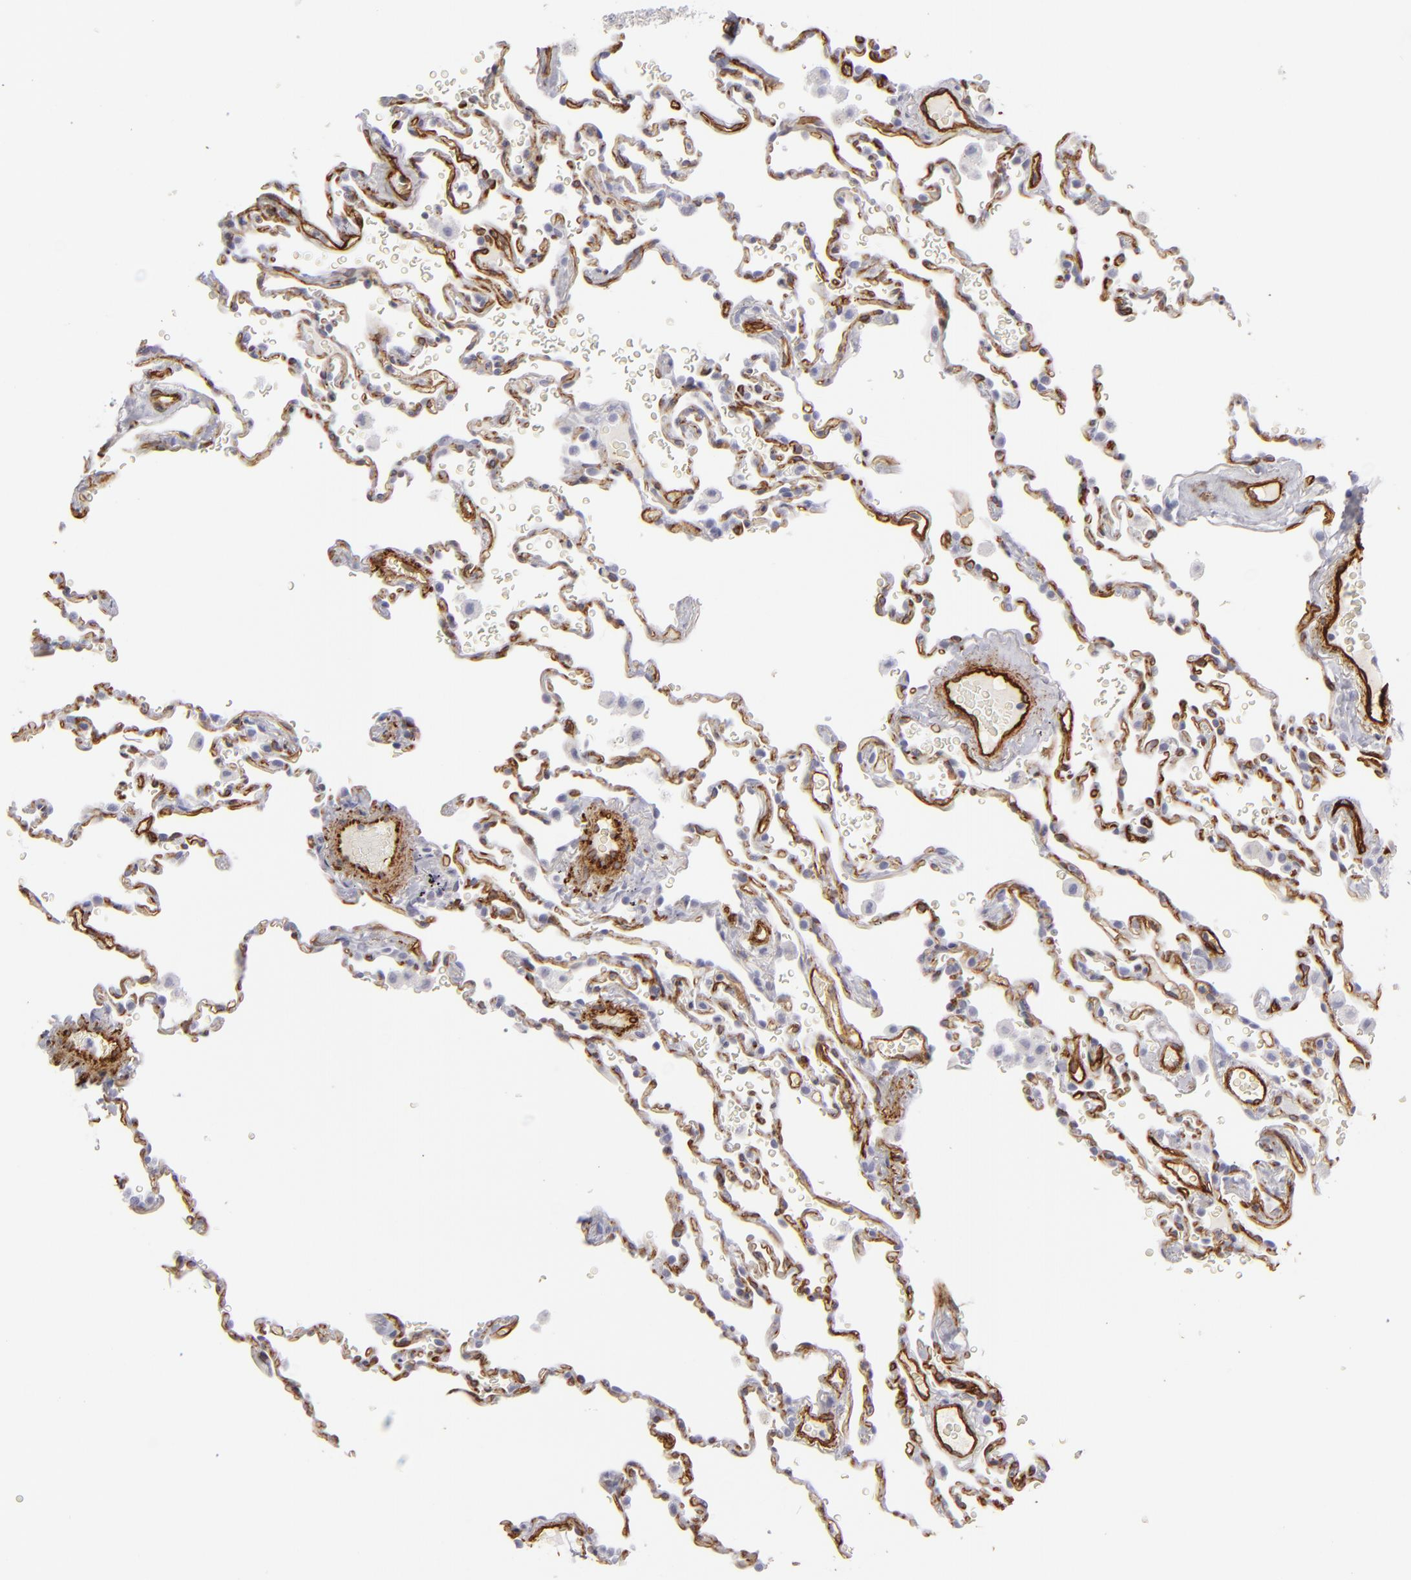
{"staining": {"intensity": "negative", "quantity": "none", "location": "none"}, "tissue": "lung", "cell_type": "Alveolar cells", "image_type": "normal", "snomed": [{"axis": "morphology", "description": "Normal tissue, NOS"}, {"axis": "topography", "description": "Lung"}], "caption": "Immunohistochemistry histopathology image of unremarkable lung: lung stained with DAB (3,3'-diaminobenzidine) demonstrates no significant protein expression in alveolar cells.", "gene": "MCAM", "patient": {"sex": "male", "age": 59}}